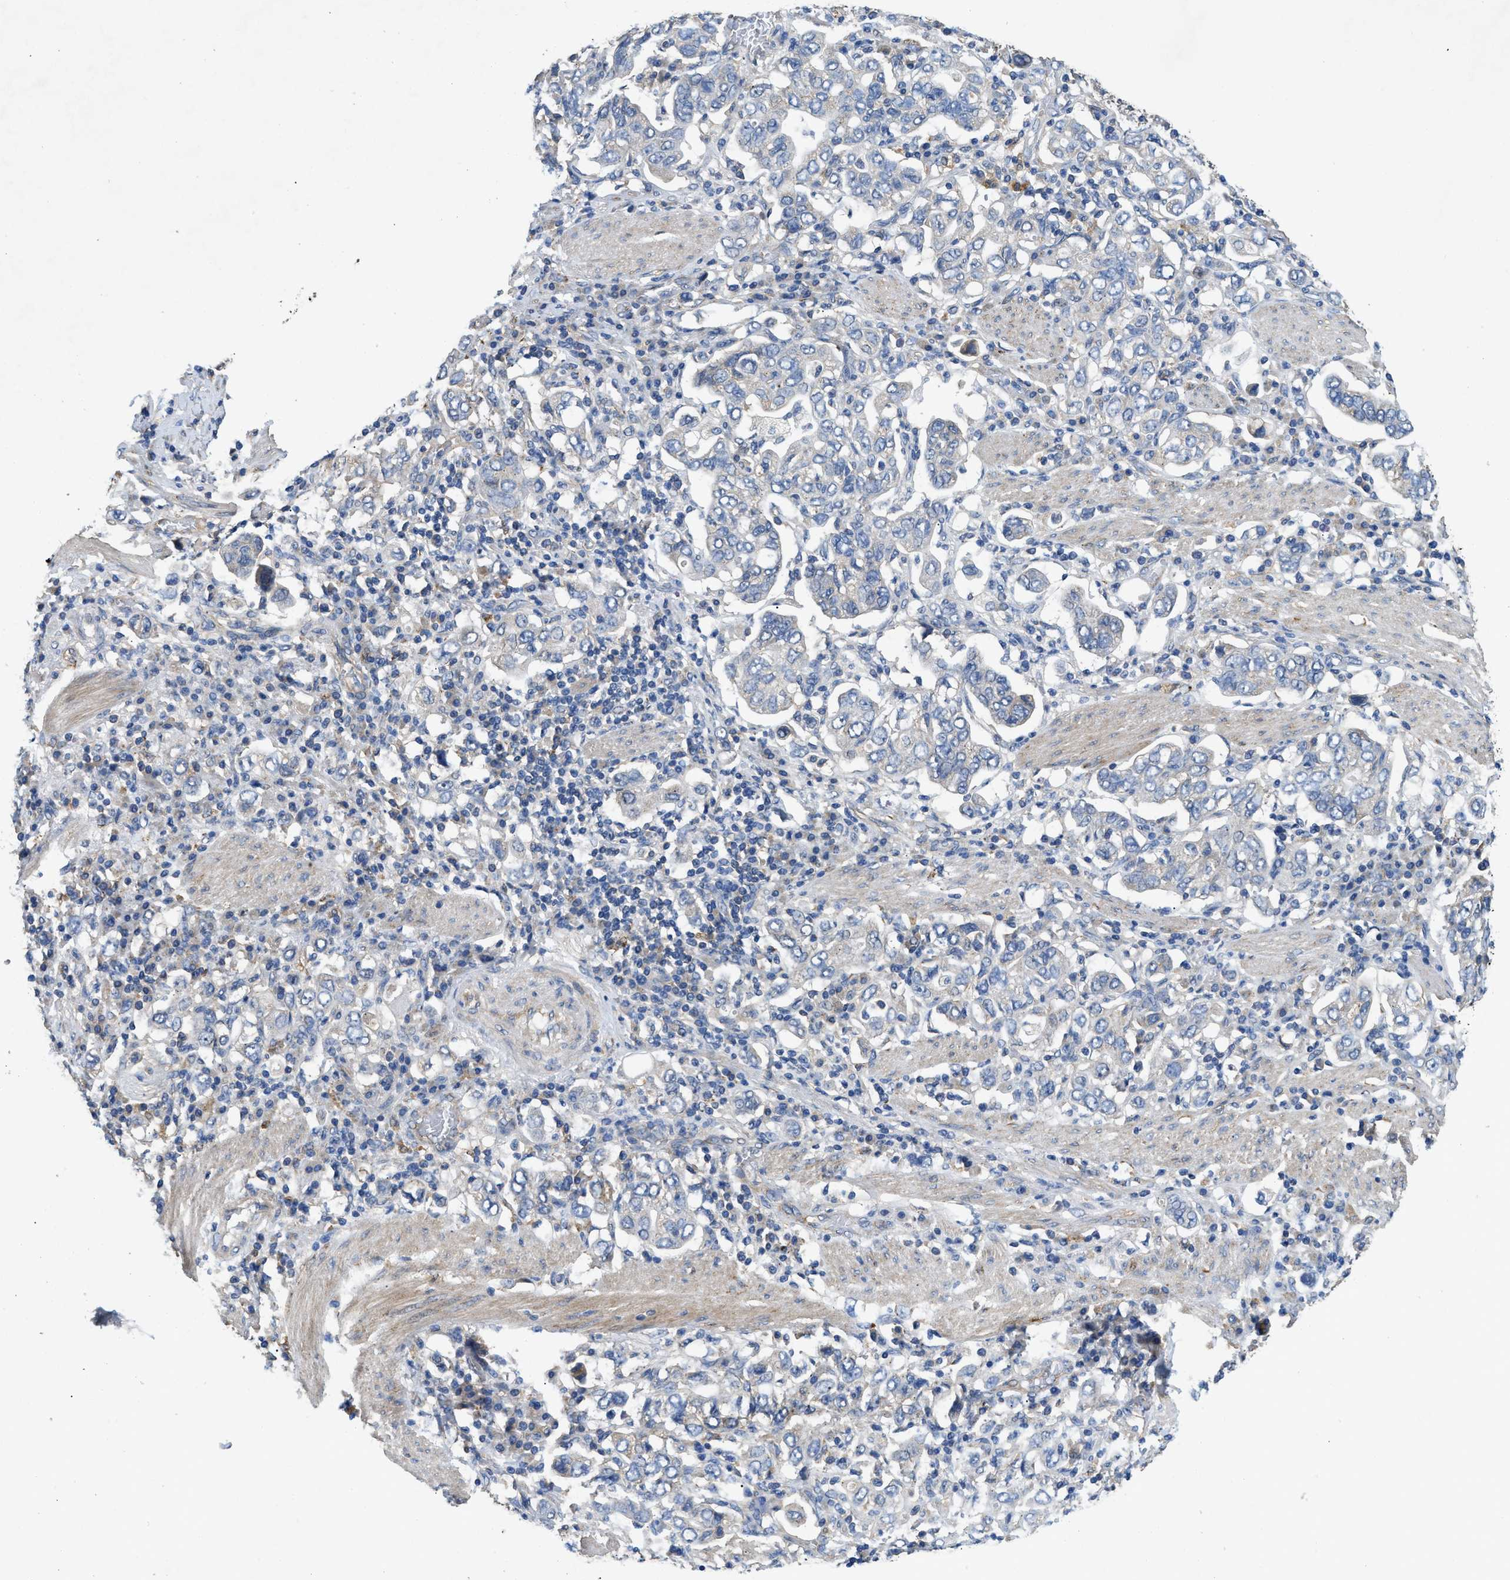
{"staining": {"intensity": "negative", "quantity": "none", "location": "none"}, "tissue": "stomach cancer", "cell_type": "Tumor cells", "image_type": "cancer", "snomed": [{"axis": "morphology", "description": "Adenocarcinoma, NOS"}, {"axis": "topography", "description": "Stomach, upper"}], "caption": "Tumor cells are negative for protein expression in human adenocarcinoma (stomach).", "gene": "CDK15", "patient": {"sex": "male", "age": 62}}